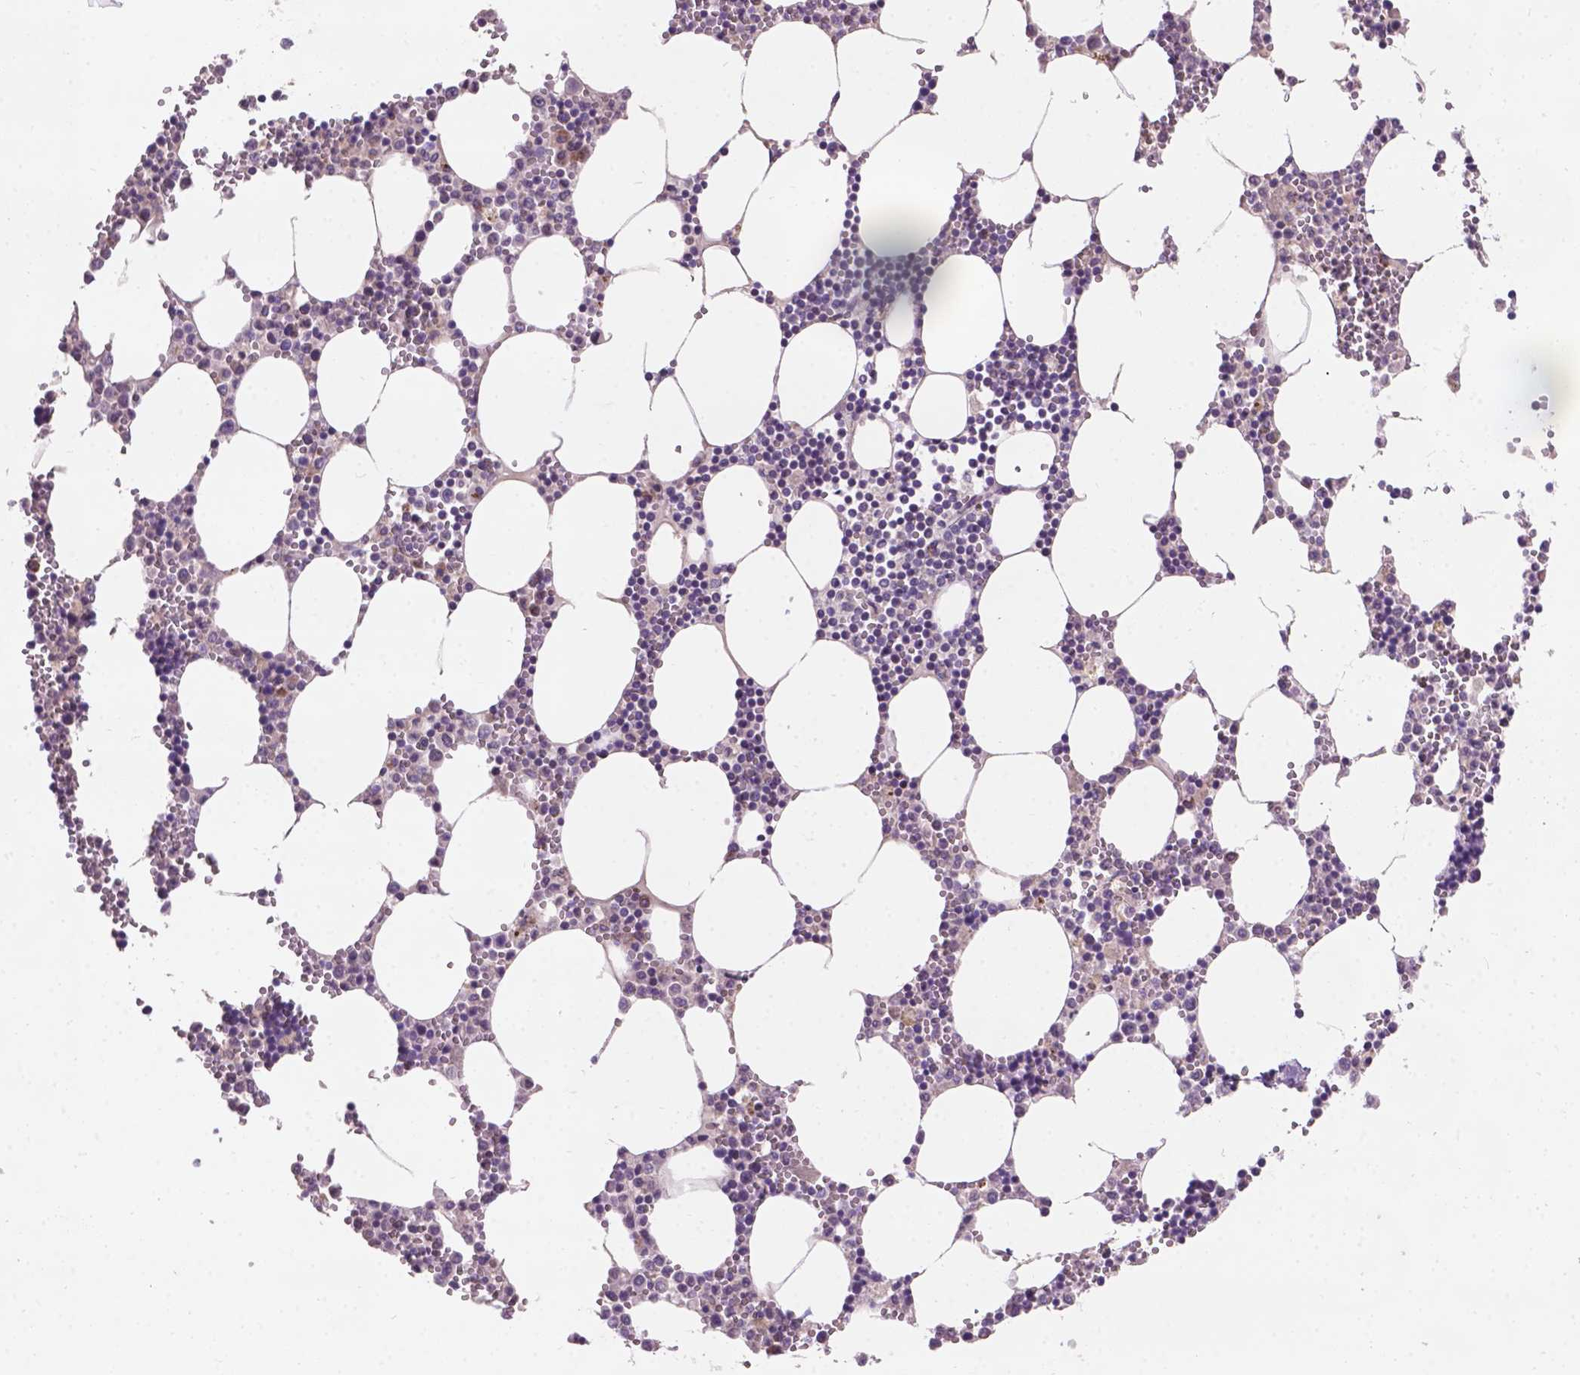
{"staining": {"intensity": "negative", "quantity": "none", "location": "none"}, "tissue": "bone marrow", "cell_type": "Hematopoietic cells", "image_type": "normal", "snomed": [{"axis": "morphology", "description": "Normal tissue, NOS"}, {"axis": "topography", "description": "Bone marrow"}], "caption": "The immunohistochemistry (IHC) photomicrograph has no significant staining in hematopoietic cells of bone marrow.", "gene": "GXYLT2", "patient": {"sex": "male", "age": 54}}